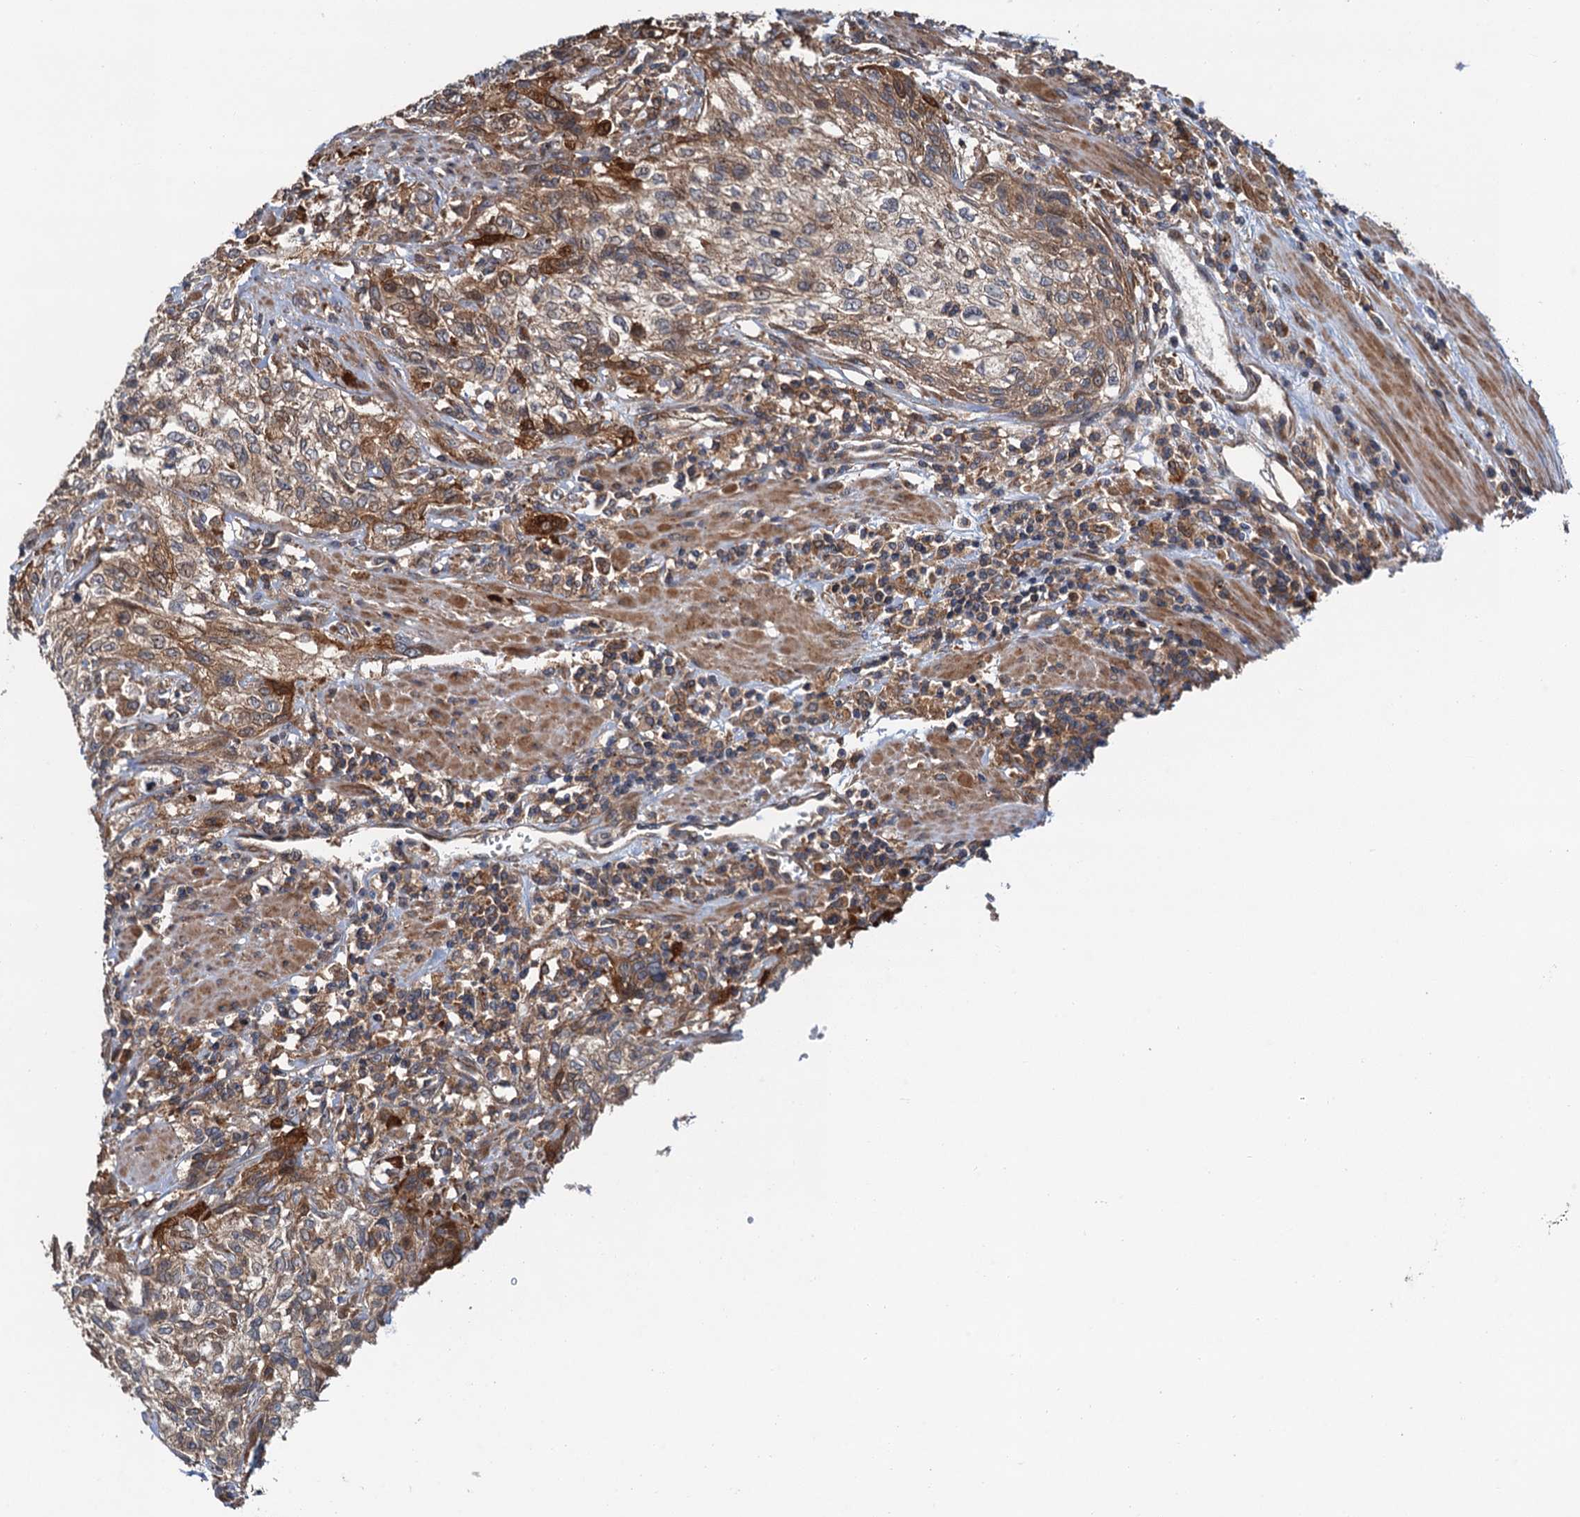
{"staining": {"intensity": "moderate", "quantity": "25%-75%", "location": "cytoplasmic/membranous"}, "tissue": "urothelial cancer", "cell_type": "Tumor cells", "image_type": "cancer", "snomed": [{"axis": "morphology", "description": "Normal tissue, NOS"}, {"axis": "morphology", "description": "Urothelial carcinoma, NOS"}, {"axis": "topography", "description": "Urinary bladder"}, {"axis": "topography", "description": "Peripheral nerve tissue"}], "caption": "Urothelial cancer stained with a brown dye exhibits moderate cytoplasmic/membranous positive staining in about 25%-75% of tumor cells.", "gene": "COG3", "patient": {"sex": "male", "age": 35}}